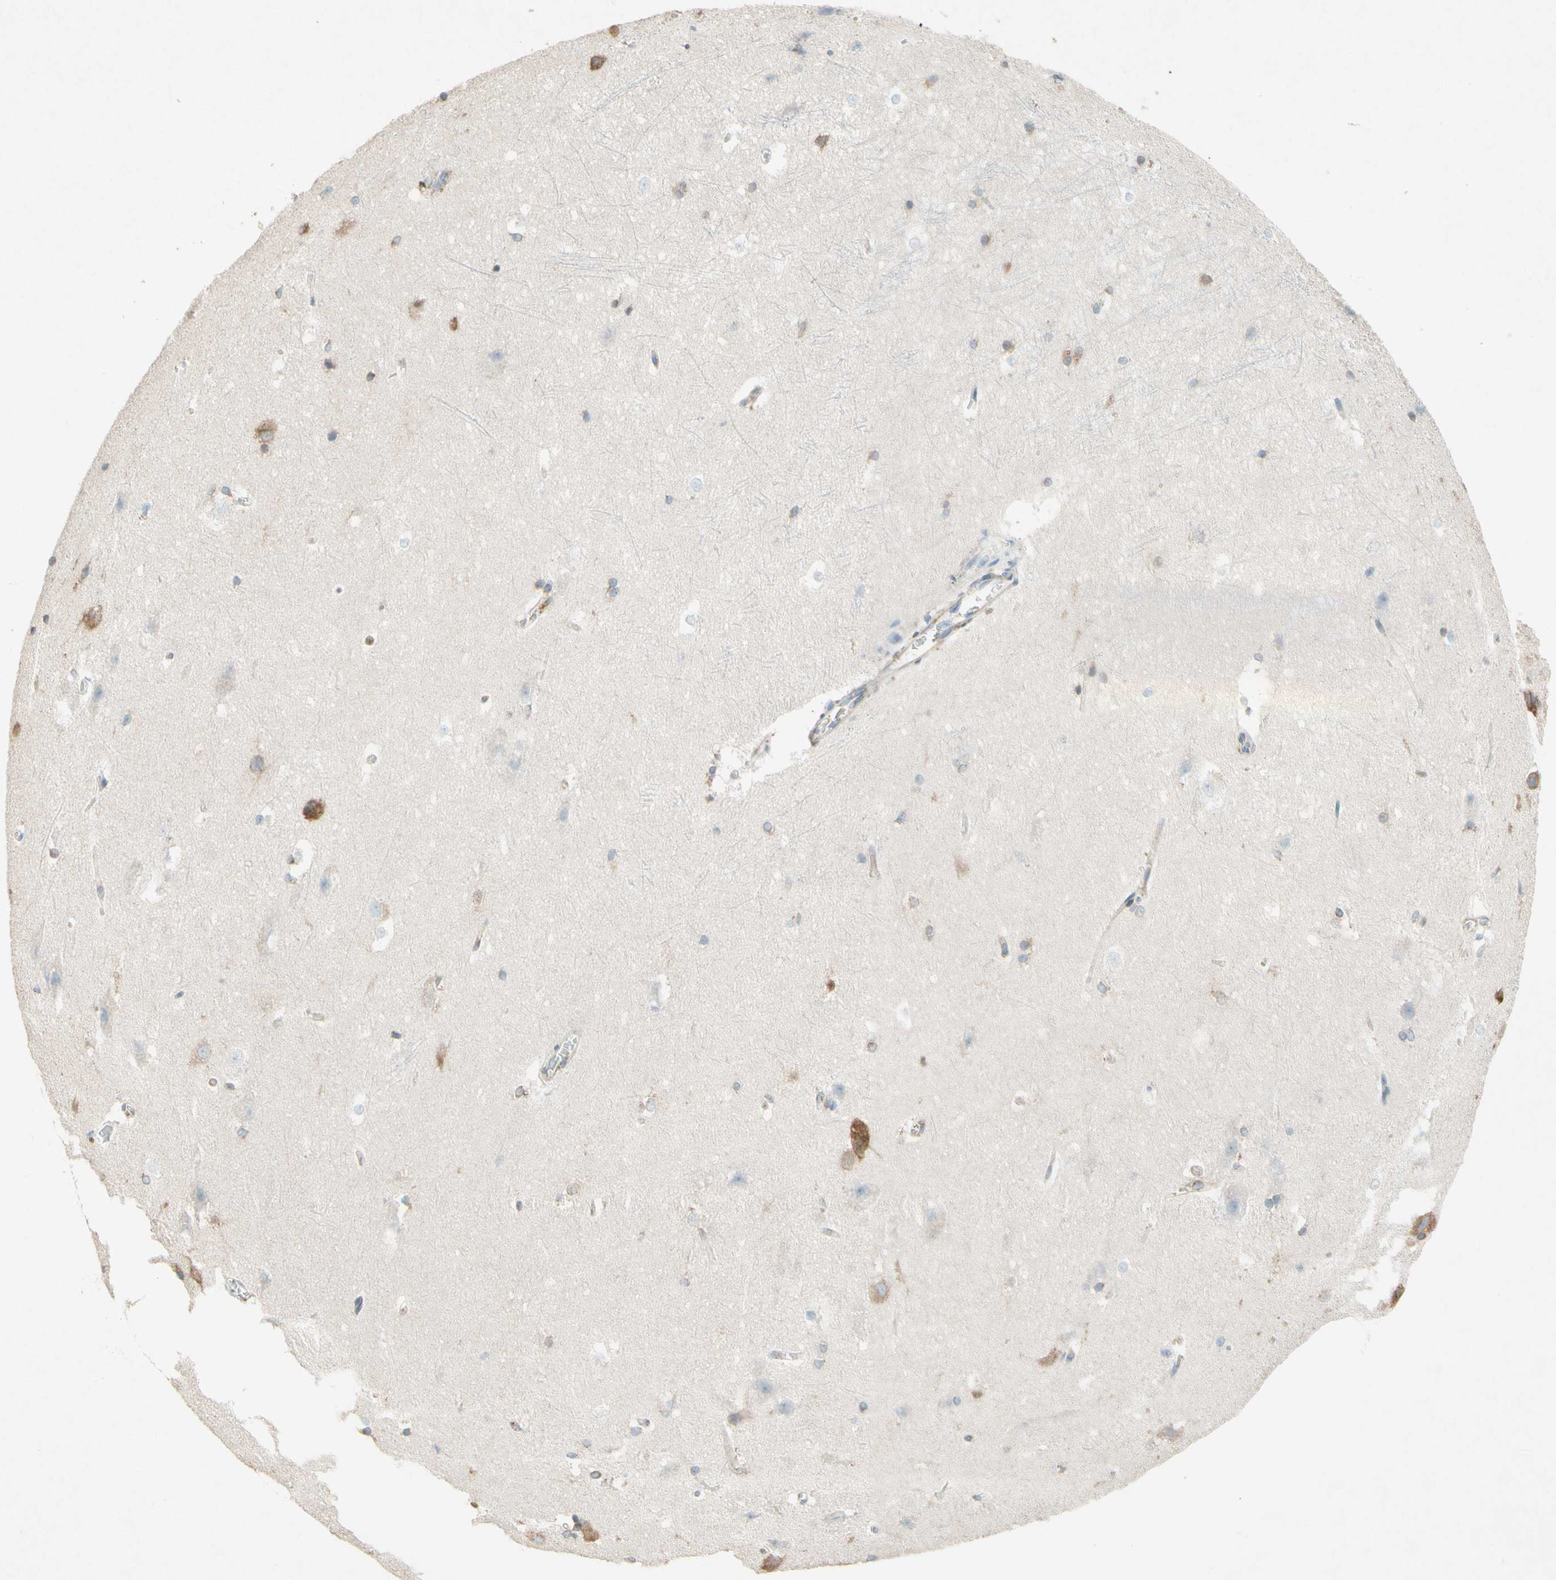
{"staining": {"intensity": "moderate", "quantity": "<25%", "location": "cytoplasmic/membranous"}, "tissue": "hippocampus", "cell_type": "Glial cells", "image_type": "normal", "snomed": [{"axis": "morphology", "description": "Normal tissue, NOS"}, {"axis": "topography", "description": "Hippocampus"}], "caption": "A low amount of moderate cytoplasmic/membranous staining is identified in about <25% of glial cells in benign hippocampus. The protein of interest is shown in brown color, while the nuclei are stained blue.", "gene": "PABPC1", "patient": {"sex": "female", "age": 19}}